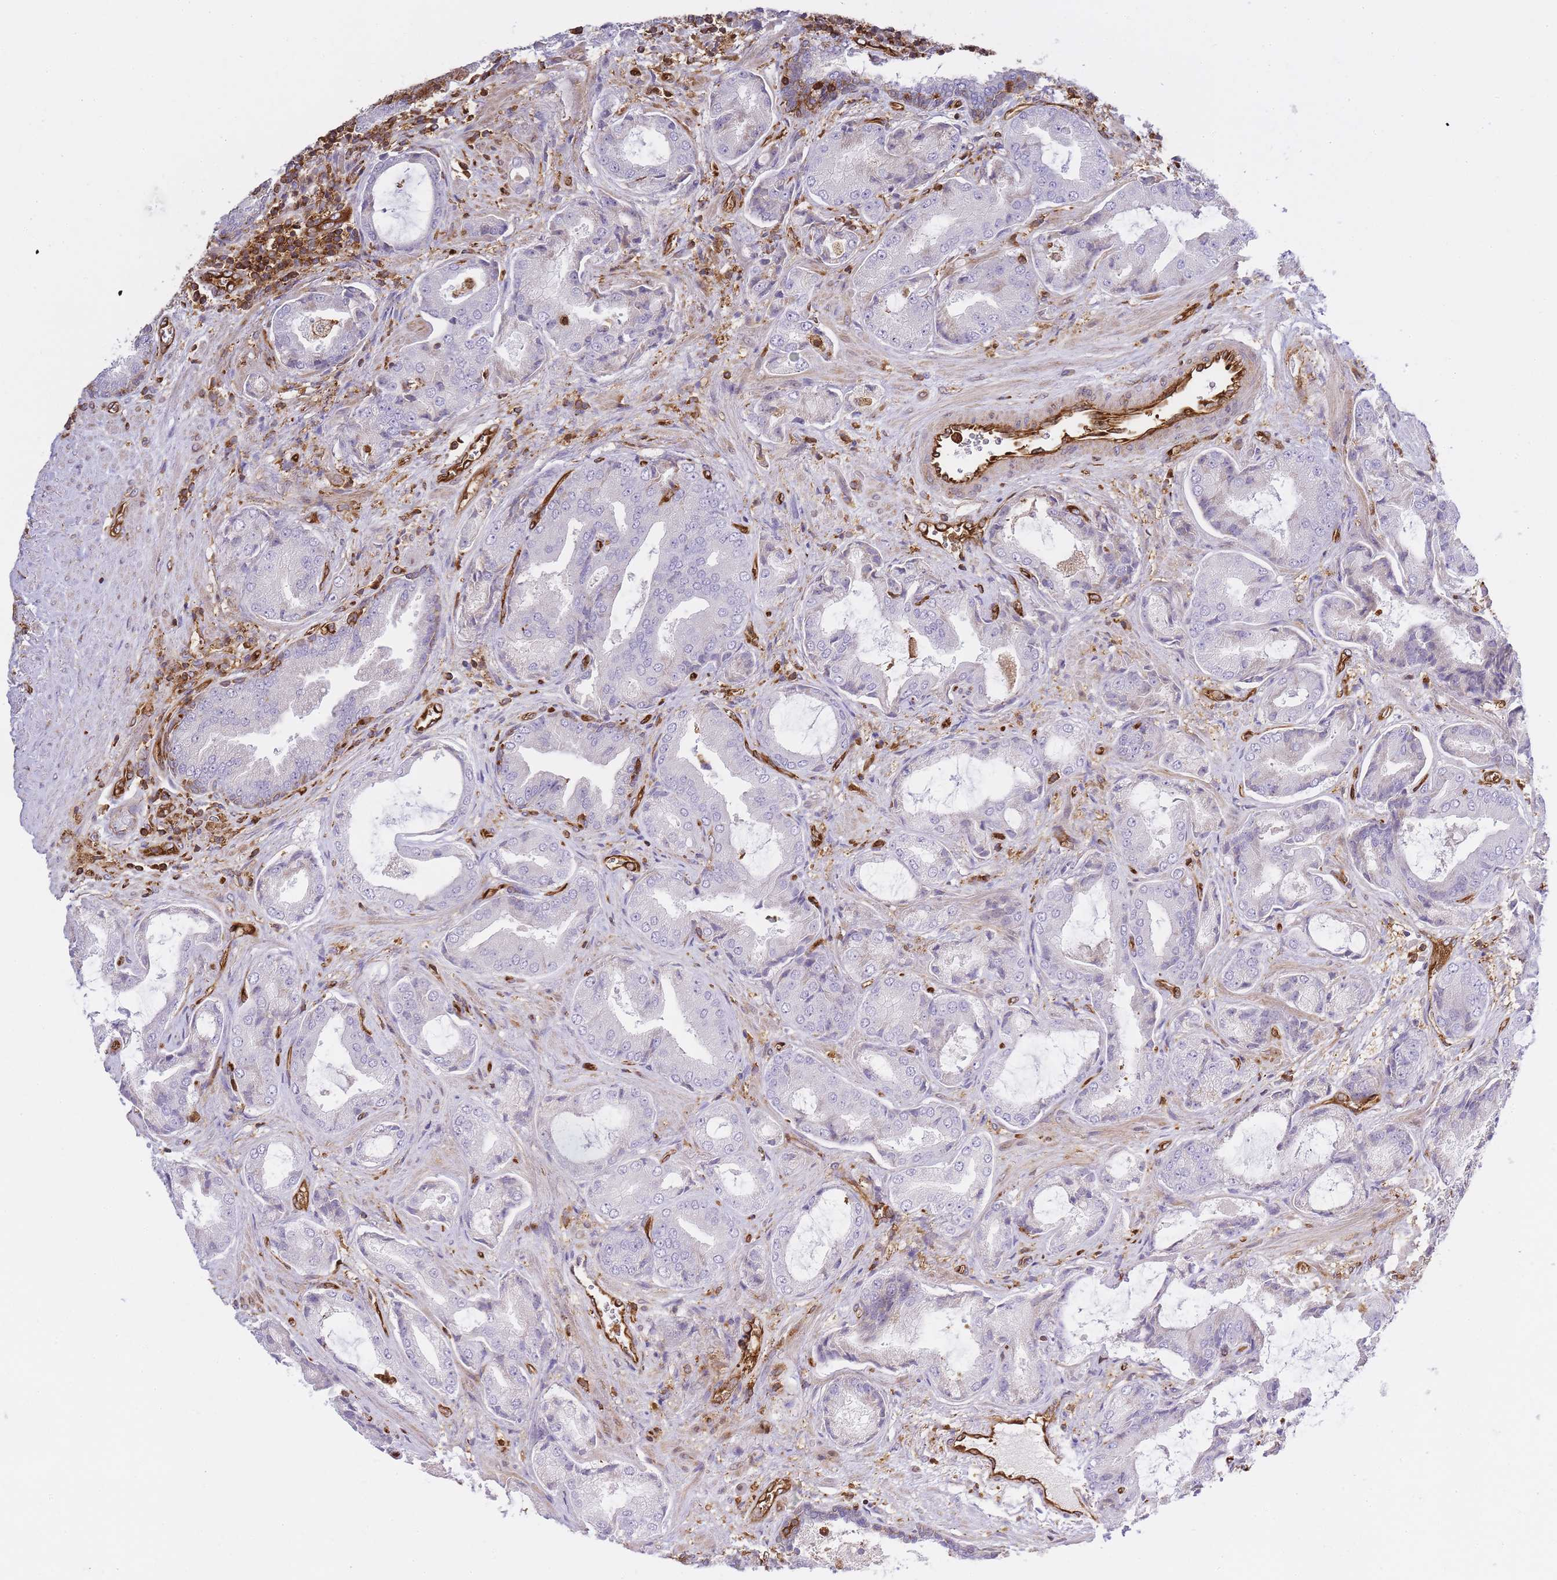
{"staining": {"intensity": "negative", "quantity": "none", "location": "none"}, "tissue": "prostate cancer", "cell_type": "Tumor cells", "image_type": "cancer", "snomed": [{"axis": "morphology", "description": "Adenocarcinoma, High grade"}, {"axis": "topography", "description": "Prostate"}], "caption": "High power microscopy image of an IHC histopathology image of prostate cancer, revealing no significant expression in tumor cells. Nuclei are stained in blue.", "gene": "MSN", "patient": {"sex": "male", "age": 68}}